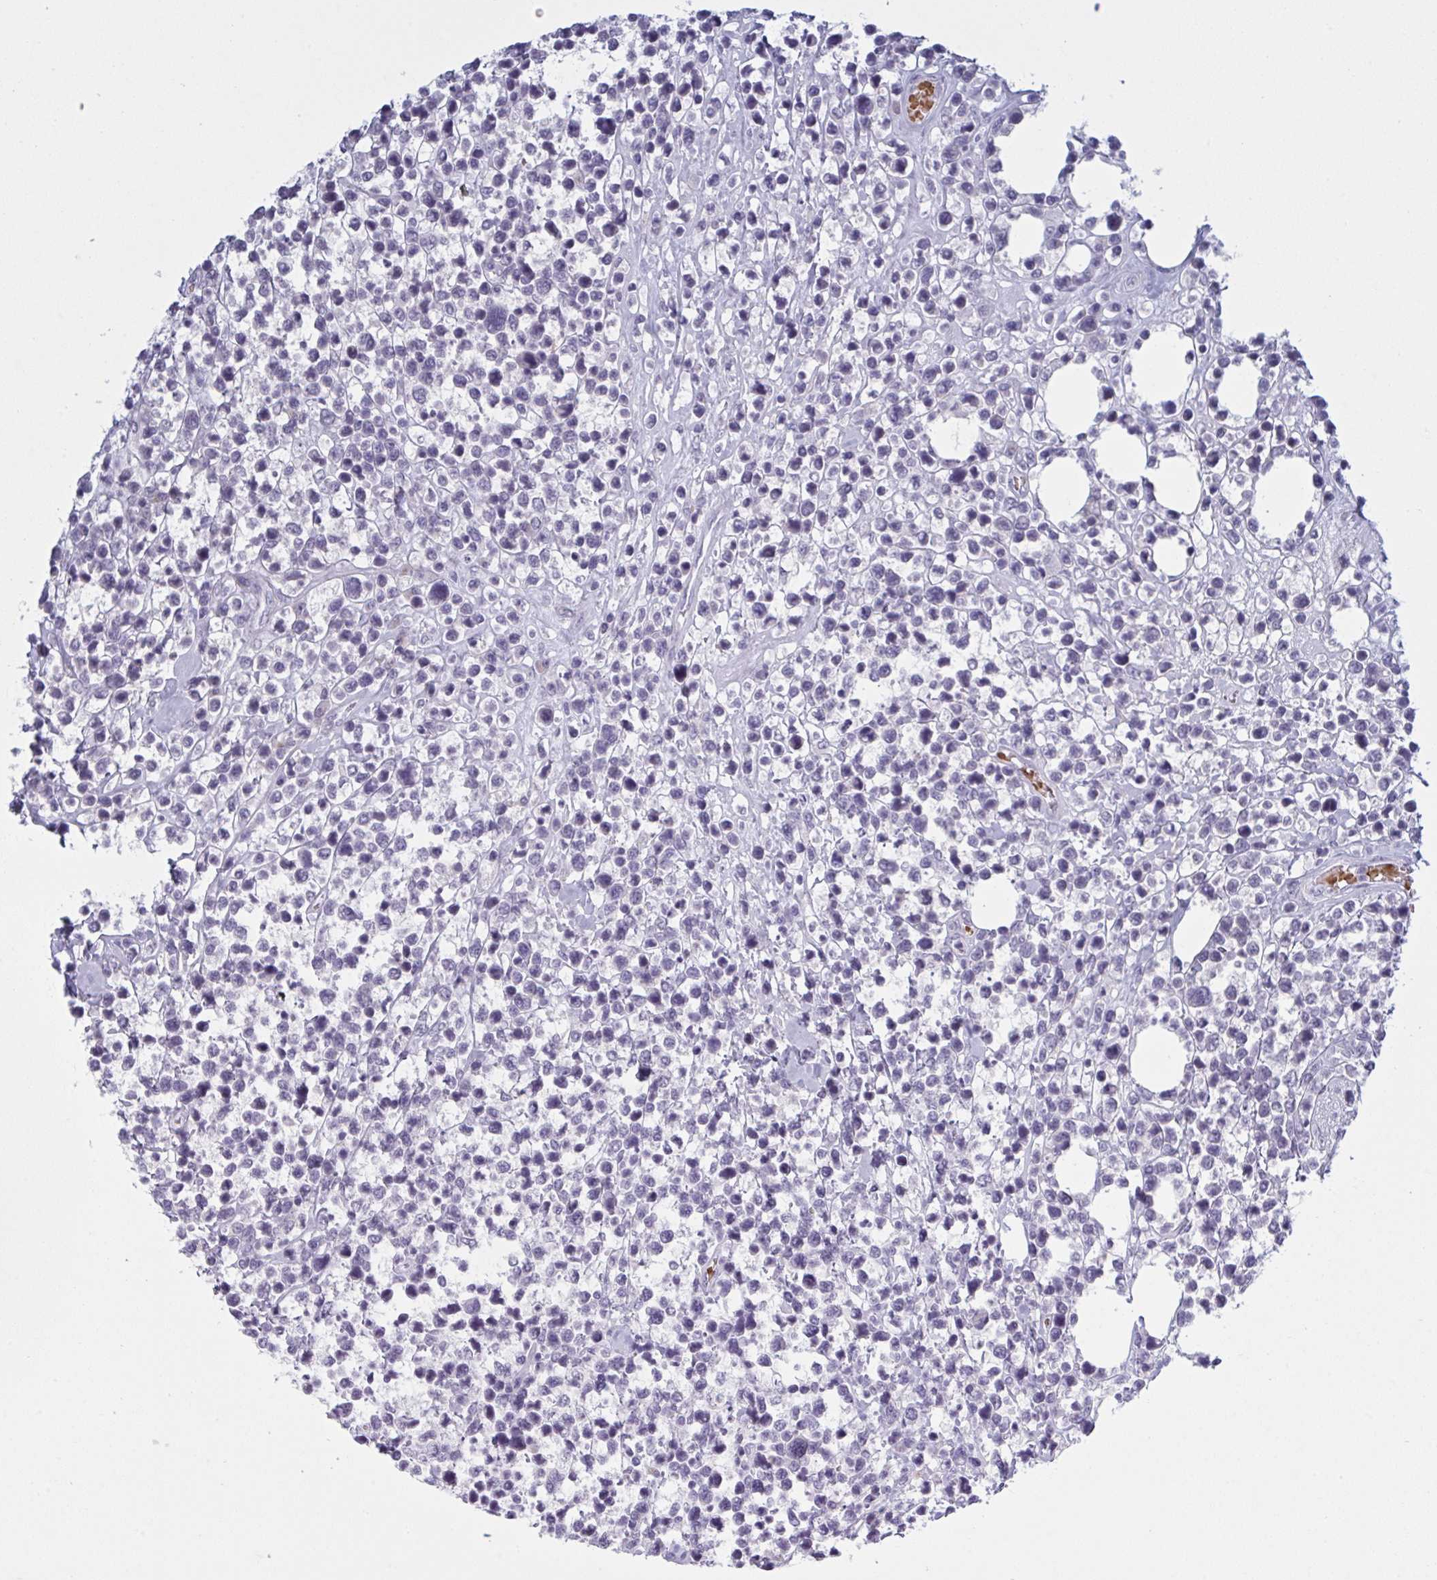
{"staining": {"intensity": "negative", "quantity": "none", "location": "none"}, "tissue": "lymphoma", "cell_type": "Tumor cells", "image_type": "cancer", "snomed": [{"axis": "morphology", "description": "Malignant lymphoma, non-Hodgkin's type, Low grade"}, {"axis": "topography", "description": "Lymph node"}], "caption": "This is an IHC micrograph of human low-grade malignant lymphoma, non-Hodgkin's type. There is no staining in tumor cells.", "gene": "HSD11B2", "patient": {"sex": "male", "age": 60}}